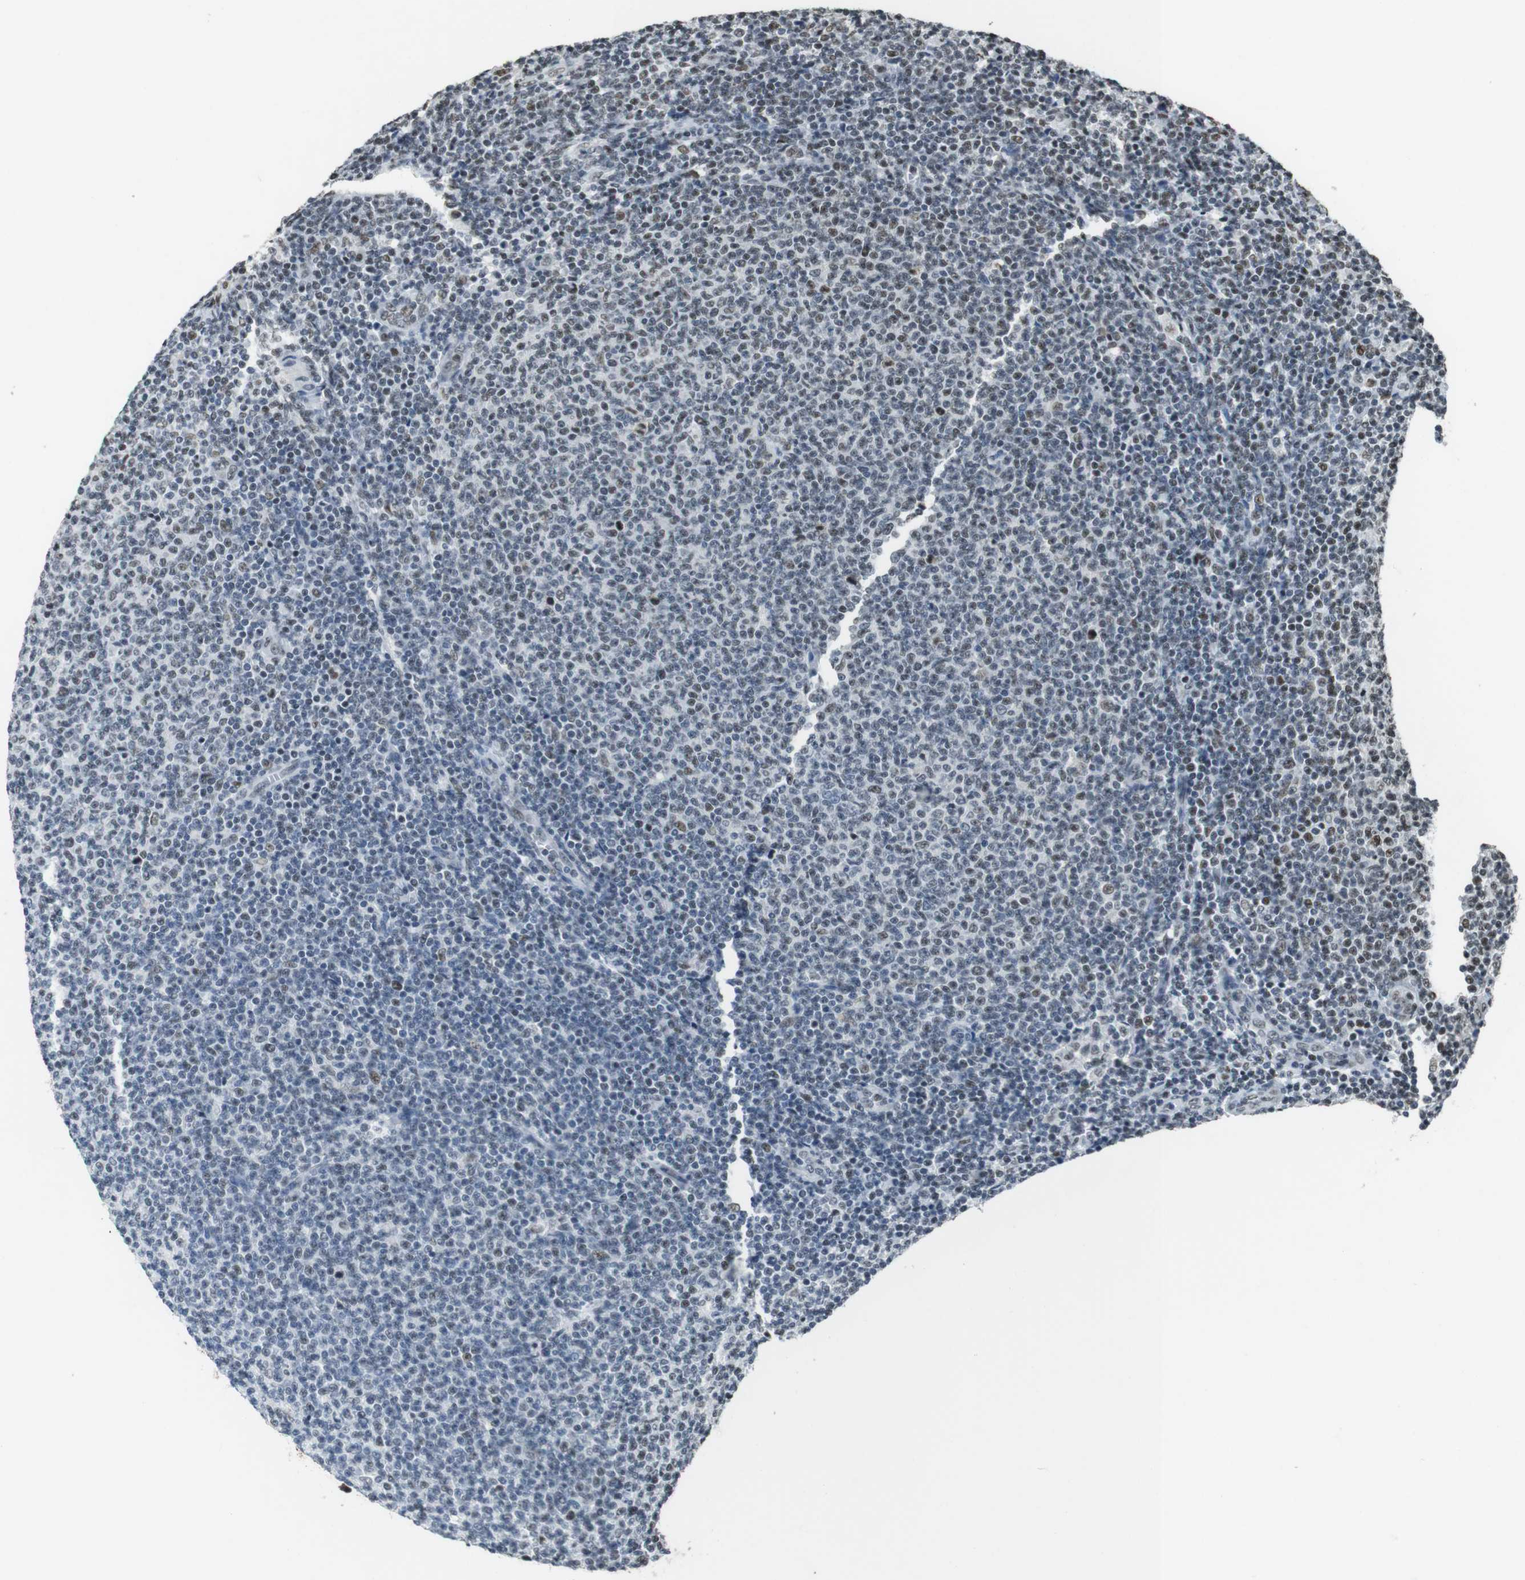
{"staining": {"intensity": "weak", "quantity": "25%-75%", "location": "nuclear"}, "tissue": "lymphoma", "cell_type": "Tumor cells", "image_type": "cancer", "snomed": [{"axis": "morphology", "description": "Malignant lymphoma, non-Hodgkin's type, Low grade"}, {"axis": "topography", "description": "Lymph node"}], "caption": "A high-resolution image shows immunohistochemistry staining of low-grade malignant lymphoma, non-Hodgkin's type, which exhibits weak nuclear positivity in approximately 25%-75% of tumor cells.", "gene": "CSNK2B", "patient": {"sex": "male", "age": 66}}